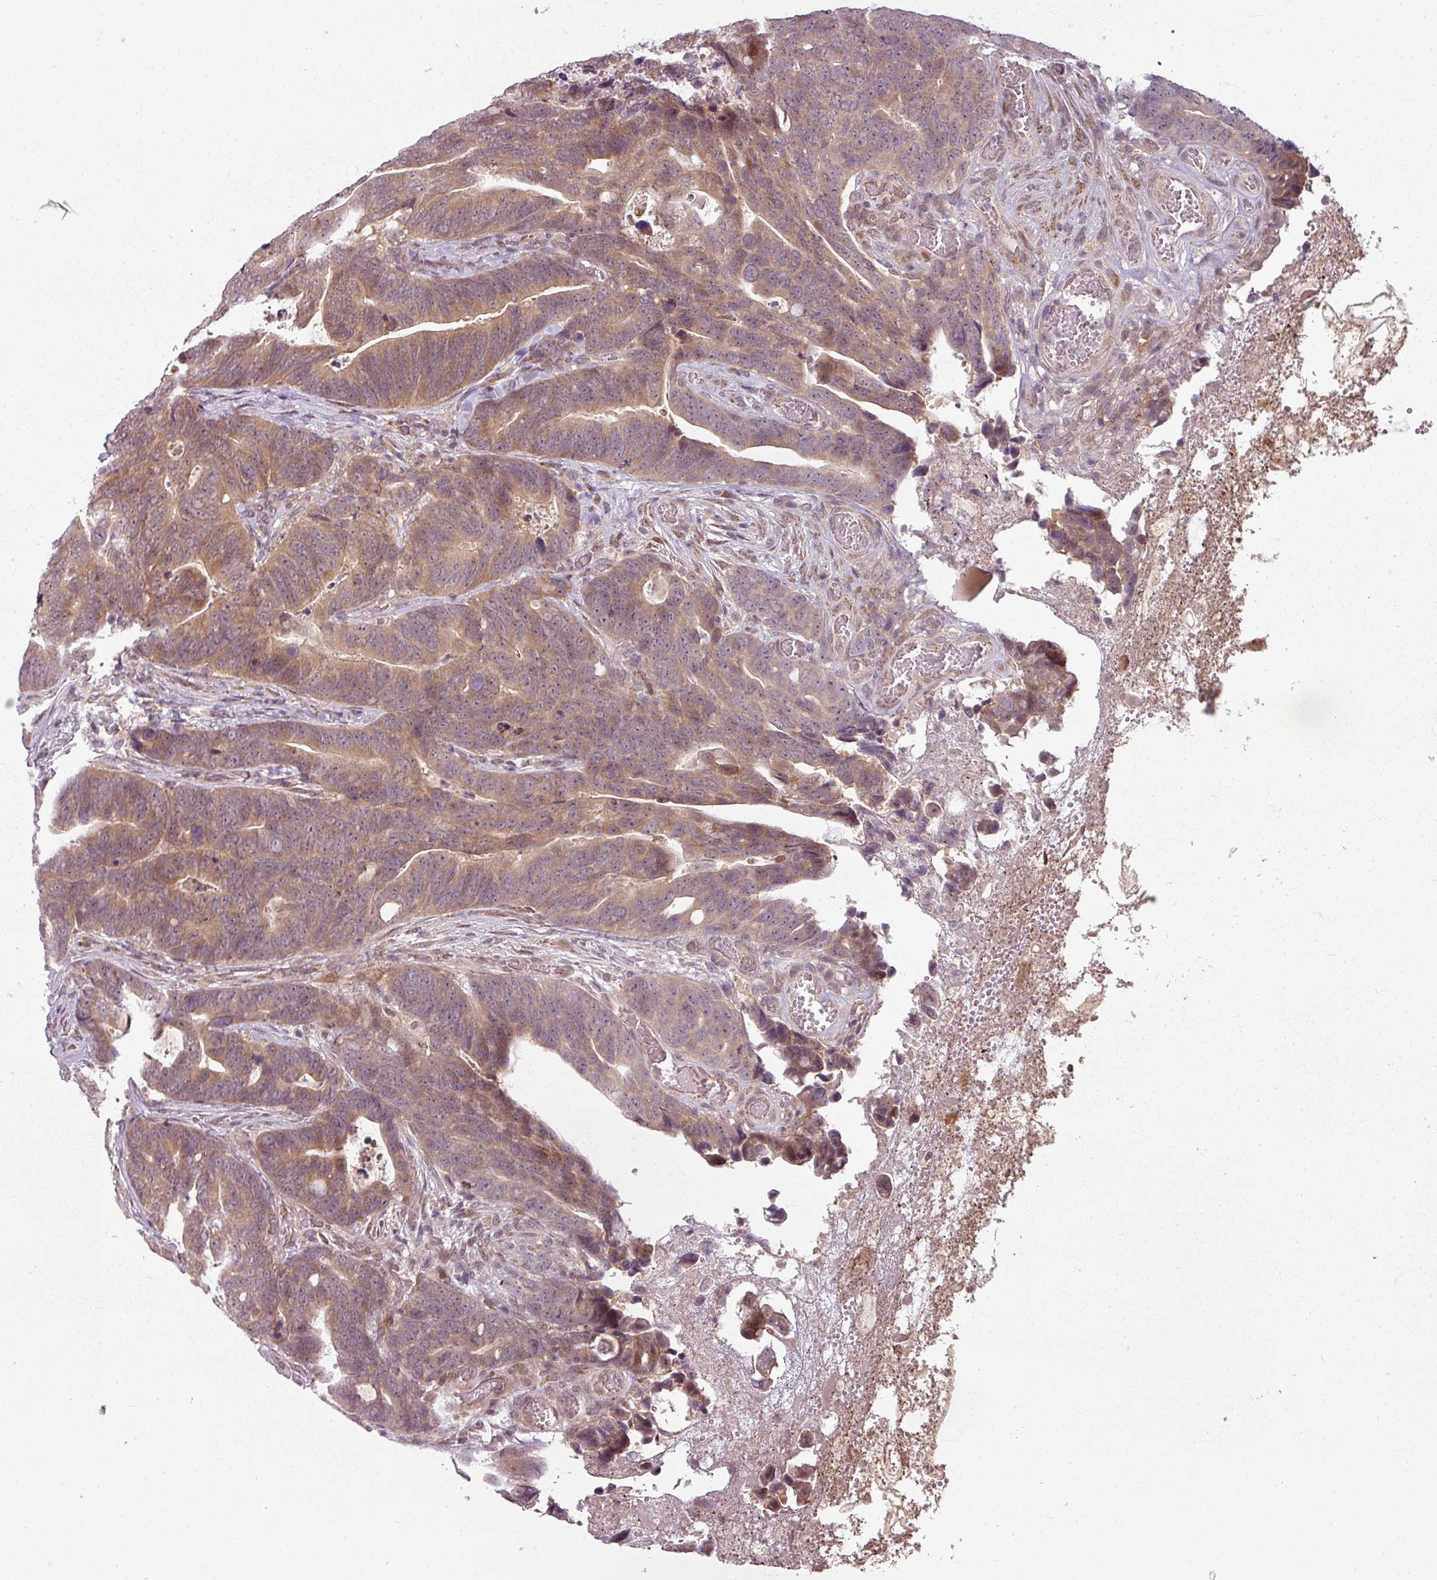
{"staining": {"intensity": "moderate", "quantity": ">75%", "location": "cytoplasmic/membranous"}, "tissue": "colorectal cancer", "cell_type": "Tumor cells", "image_type": "cancer", "snomed": [{"axis": "morphology", "description": "Adenocarcinoma, NOS"}, {"axis": "topography", "description": "Colon"}], "caption": "Immunohistochemistry (IHC) of human adenocarcinoma (colorectal) displays medium levels of moderate cytoplasmic/membranous expression in about >75% of tumor cells.", "gene": "CLIC1", "patient": {"sex": "female", "age": 82}}